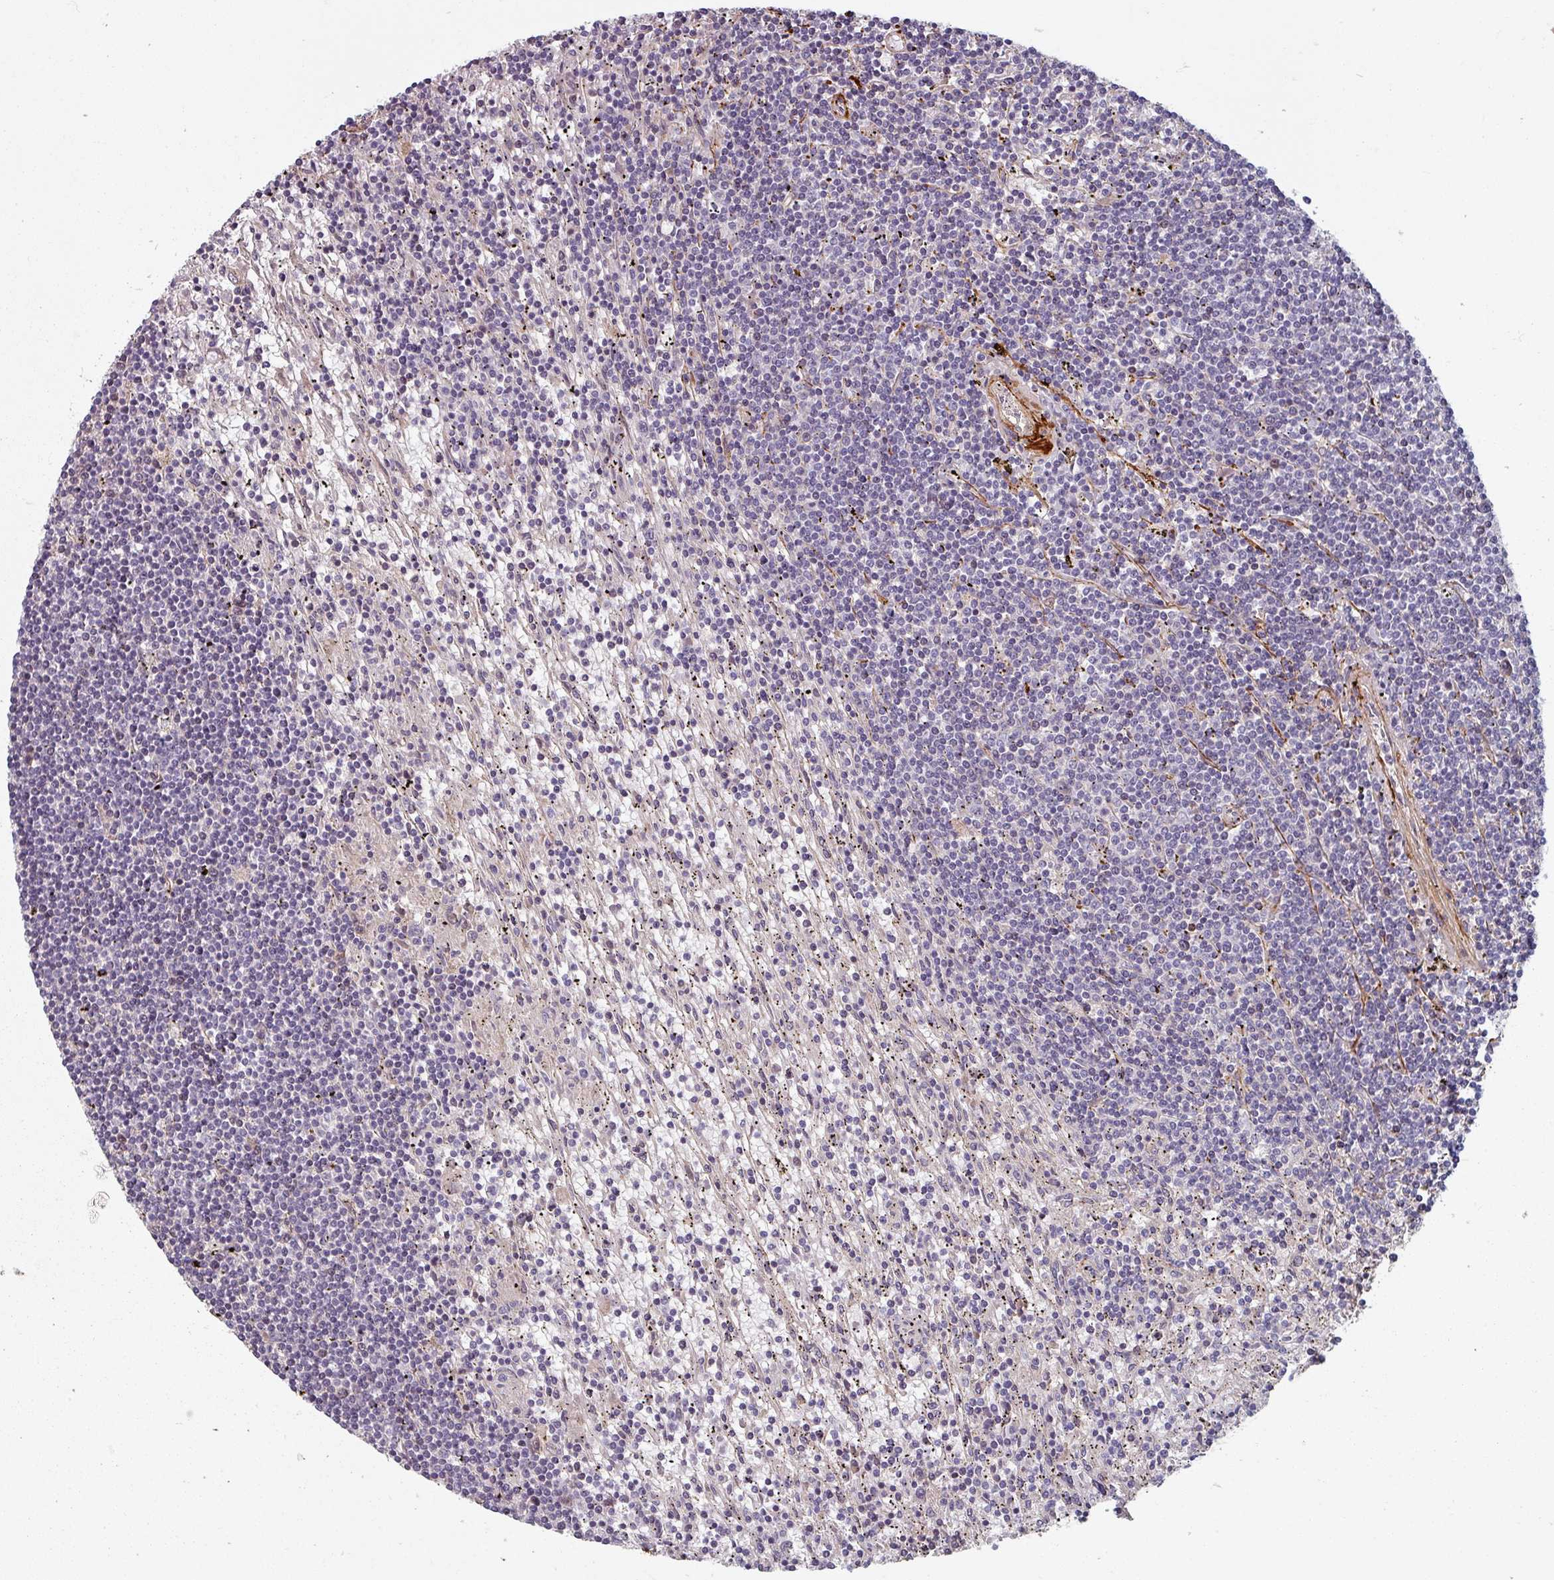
{"staining": {"intensity": "negative", "quantity": "none", "location": "none"}, "tissue": "lymphoma", "cell_type": "Tumor cells", "image_type": "cancer", "snomed": [{"axis": "morphology", "description": "Malignant lymphoma, non-Hodgkin's type, Low grade"}, {"axis": "topography", "description": "Spleen"}], "caption": "The image reveals no significant expression in tumor cells of low-grade malignant lymphoma, non-Hodgkin's type.", "gene": "CYB5RL", "patient": {"sex": "male", "age": 76}}